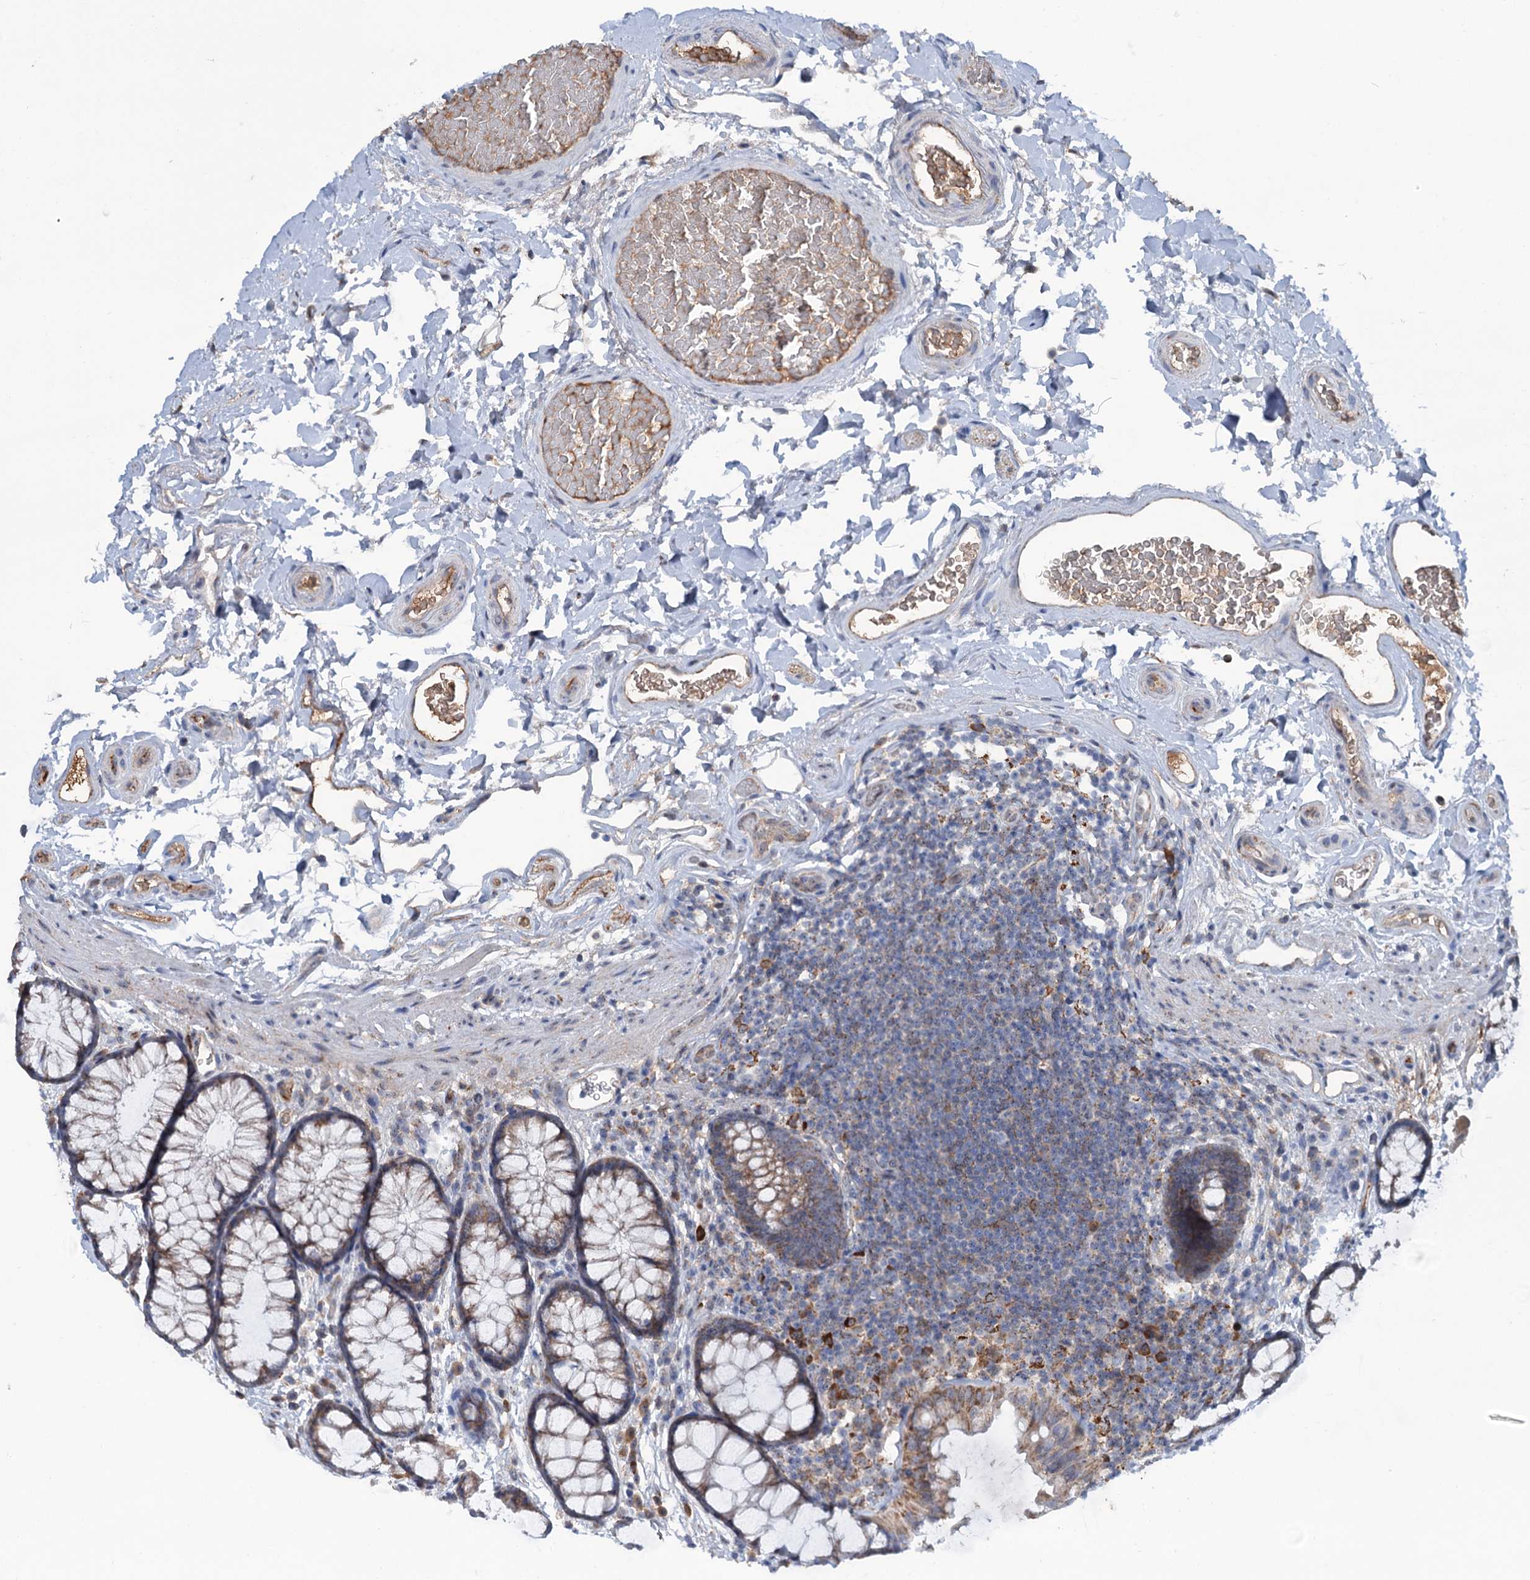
{"staining": {"intensity": "moderate", "quantity": ">75%", "location": "cytoplasmic/membranous"}, "tissue": "colon", "cell_type": "Endothelial cells", "image_type": "normal", "snomed": [{"axis": "morphology", "description": "Normal tissue, NOS"}, {"axis": "topography", "description": "Colon"}], "caption": "This image displays immunohistochemistry staining of unremarkable colon, with medium moderate cytoplasmic/membranous positivity in approximately >75% of endothelial cells.", "gene": "LPIN1", "patient": {"sex": "female", "age": 82}}